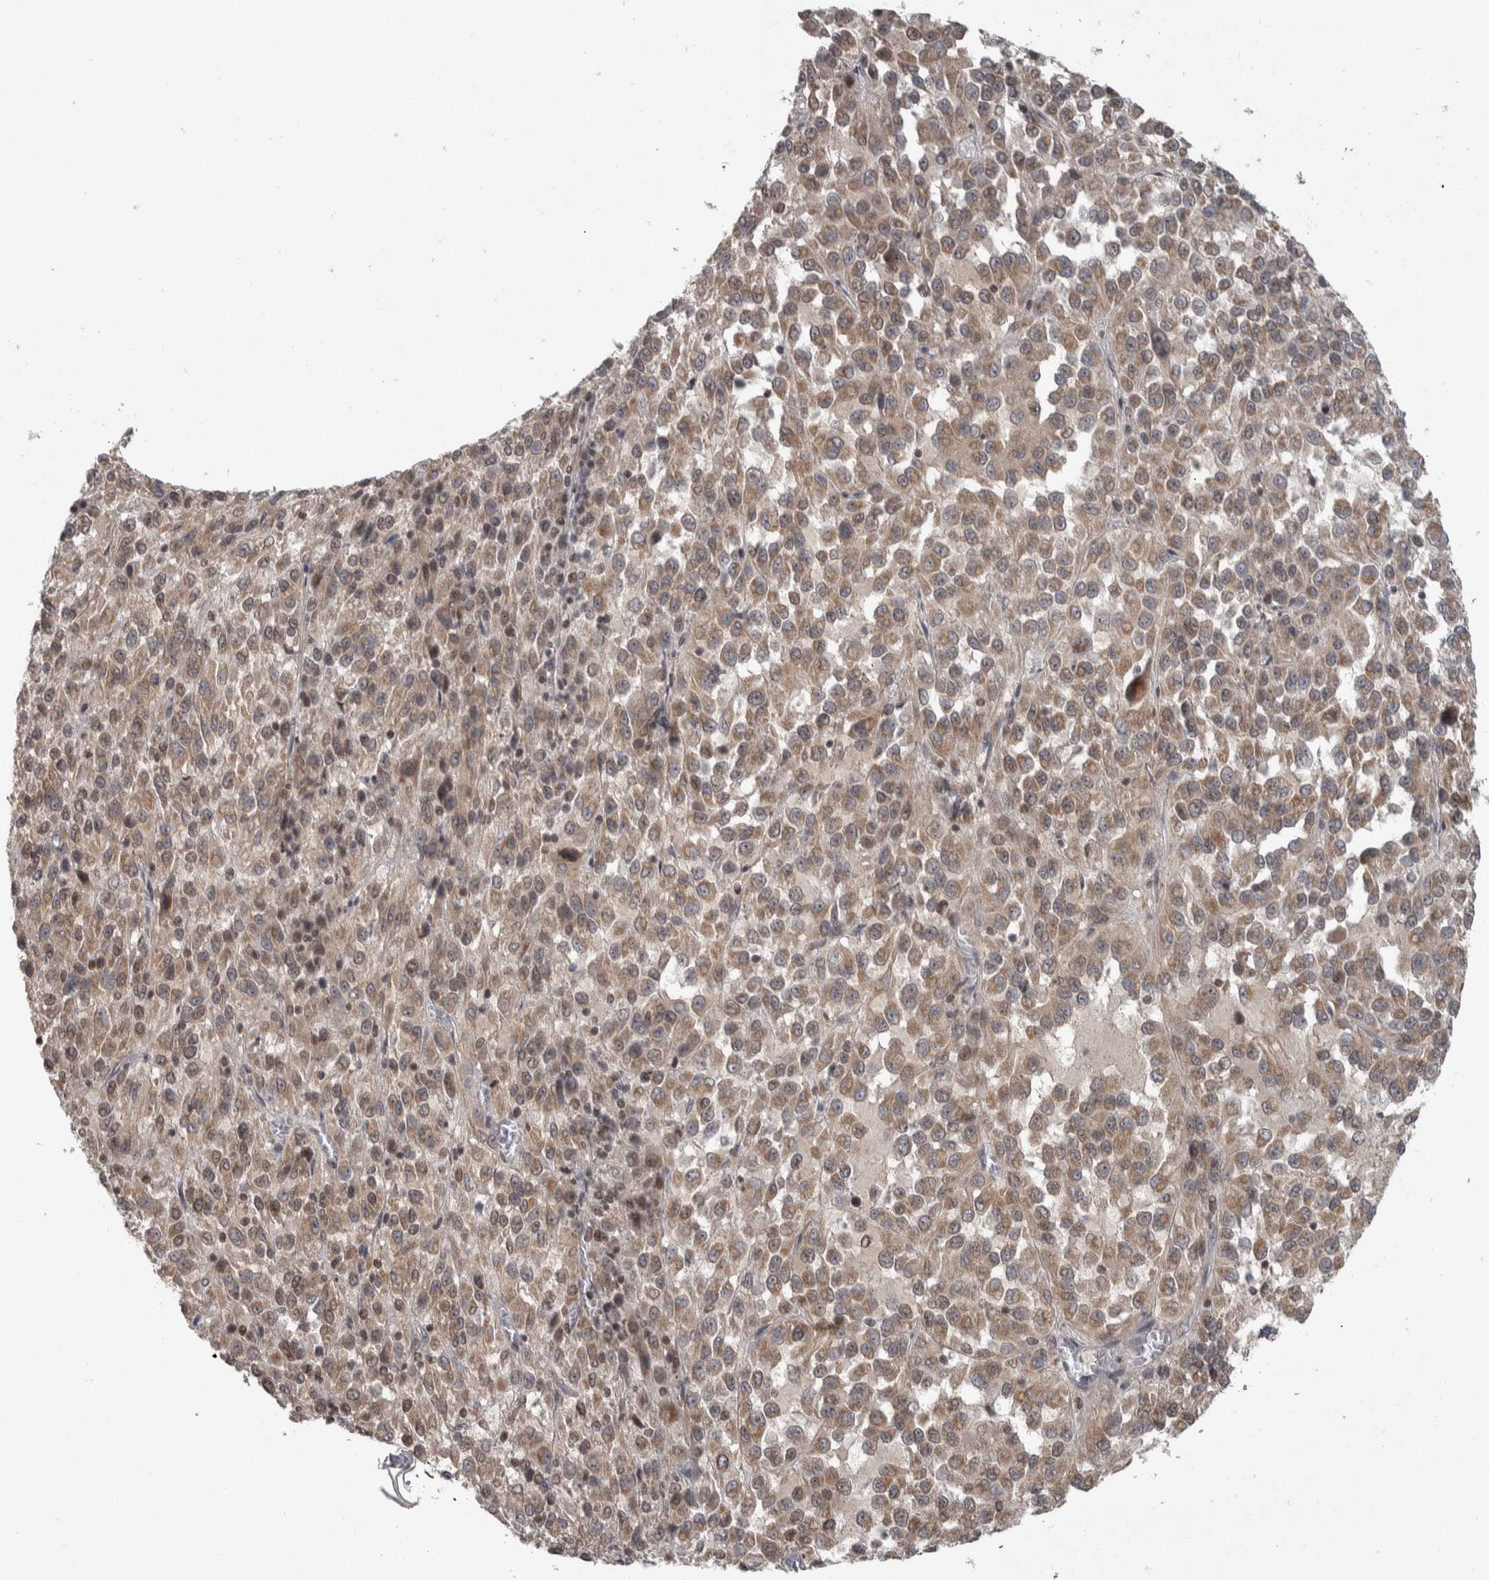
{"staining": {"intensity": "weak", "quantity": ">75%", "location": "cytoplasmic/membranous"}, "tissue": "melanoma", "cell_type": "Tumor cells", "image_type": "cancer", "snomed": [{"axis": "morphology", "description": "Malignant melanoma, Metastatic site"}, {"axis": "topography", "description": "Lung"}], "caption": "About >75% of tumor cells in melanoma show weak cytoplasmic/membranous protein staining as visualized by brown immunohistochemical staining.", "gene": "CWC27", "patient": {"sex": "male", "age": 64}}